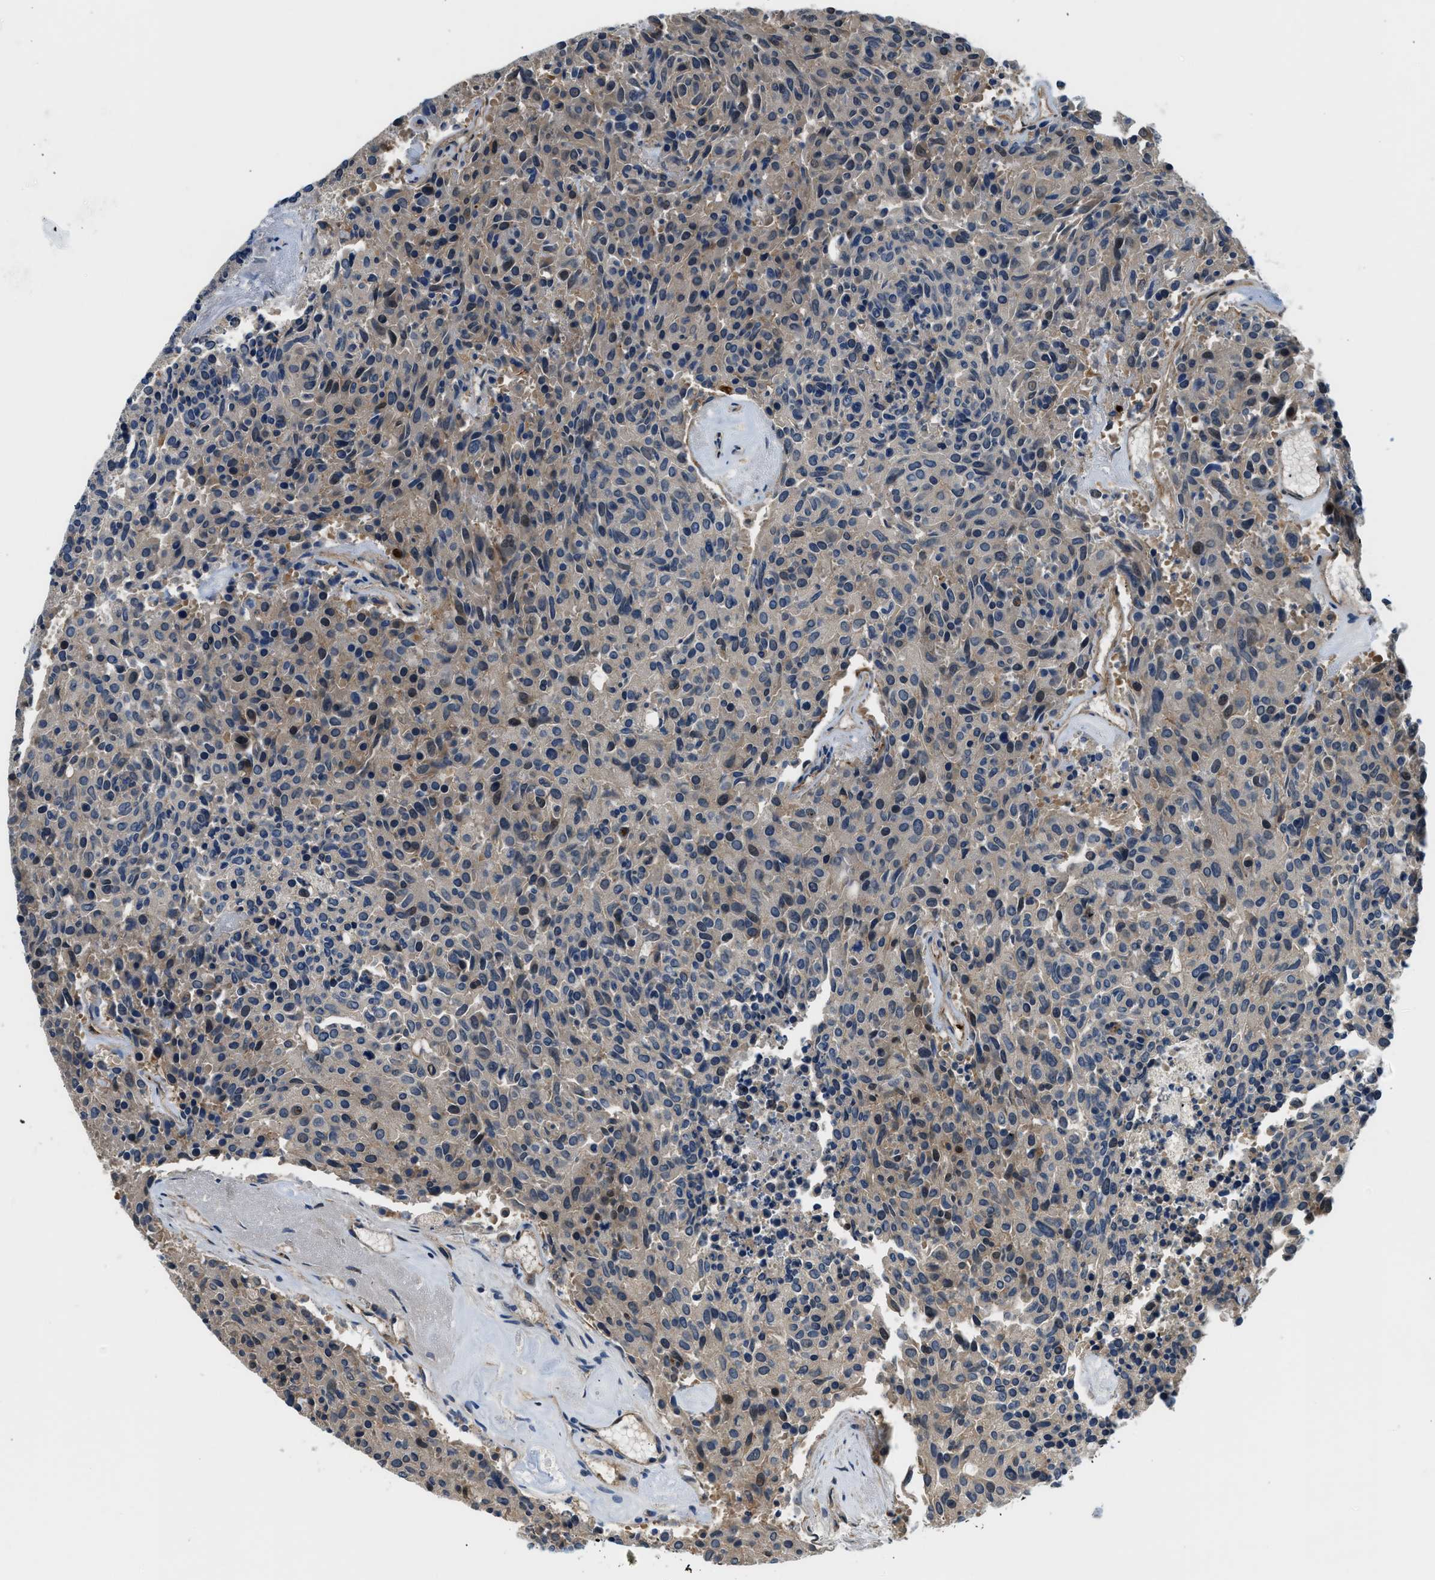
{"staining": {"intensity": "weak", "quantity": "25%-75%", "location": "cytoplasmic/membranous"}, "tissue": "carcinoid", "cell_type": "Tumor cells", "image_type": "cancer", "snomed": [{"axis": "morphology", "description": "Carcinoid, malignant, NOS"}, {"axis": "topography", "description": "Pancreas"}], "caption": "Immunohistochemical staining of malignant carcinoid reveals low levels of weak cytoplasmic/membranous protein positivity in approximately 25%-75% of tumor cells. The protein is stained brown, and the nuclei are stained in blue (DAB (3,3'-diaminobenzidine) IHC with brightfield microscopy, high magnification).", "gene": "CBLB", "patient": {"sex": "female", "age": 54}}